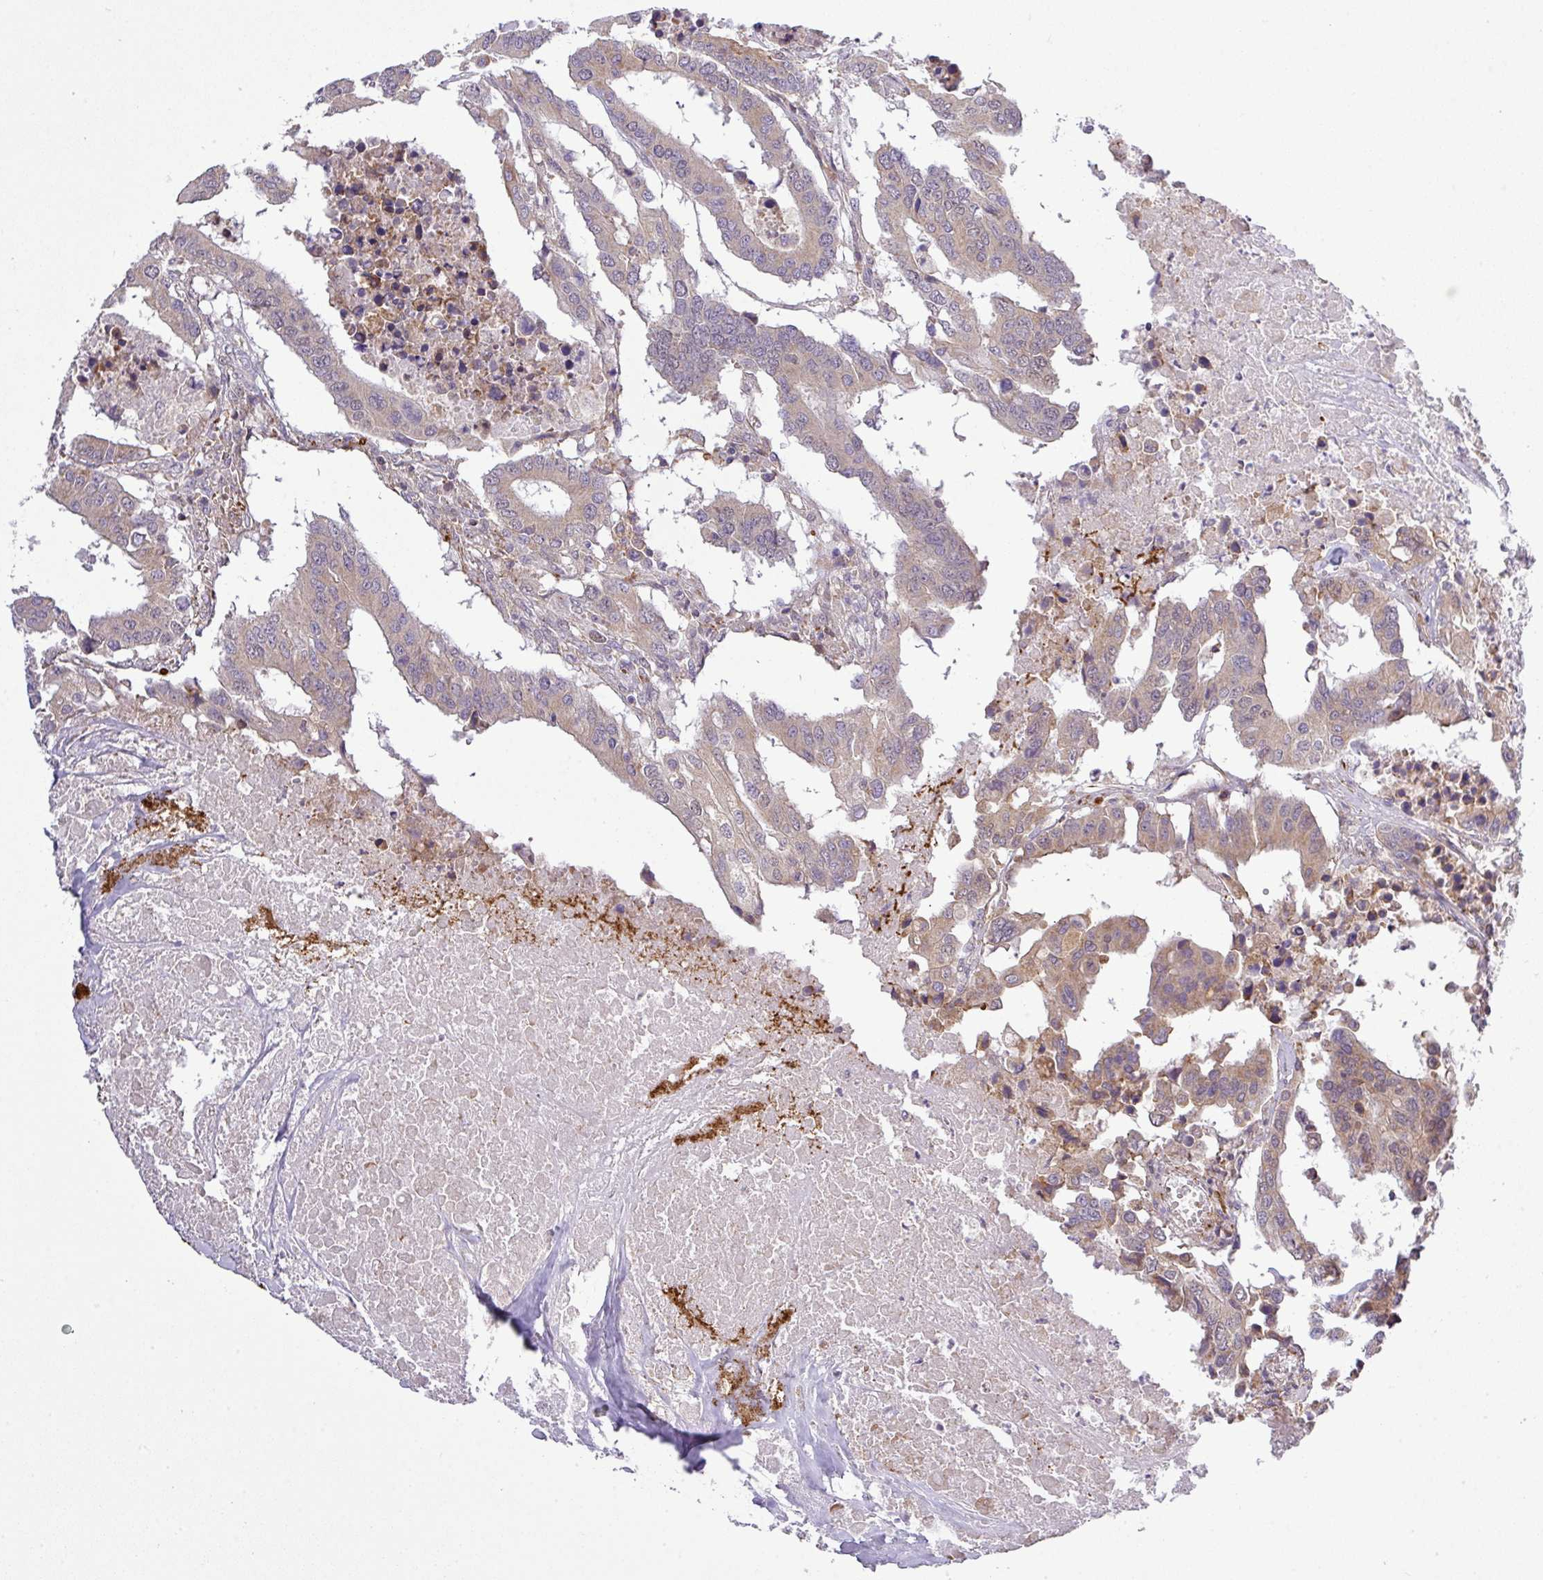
{"staining": {"intensity": "weak", "quantity": "<25%", "location": "cytoplasmic/membranous"}, "tissue": "colorectal cancer", "cell_type": "Tumor cells", "image_type": "cancer", "snomed": [{"axis": "morphology", "description": "Adenocarcinoma, NOS"}, {"axis": "topography", "description": "Colon"}], "caption": "An image of colorectal cancer stained for a protein shows no brown staining in tumor cells.", "gene": "TPRA1", "patient": {"sex": "male", "age": 77}}